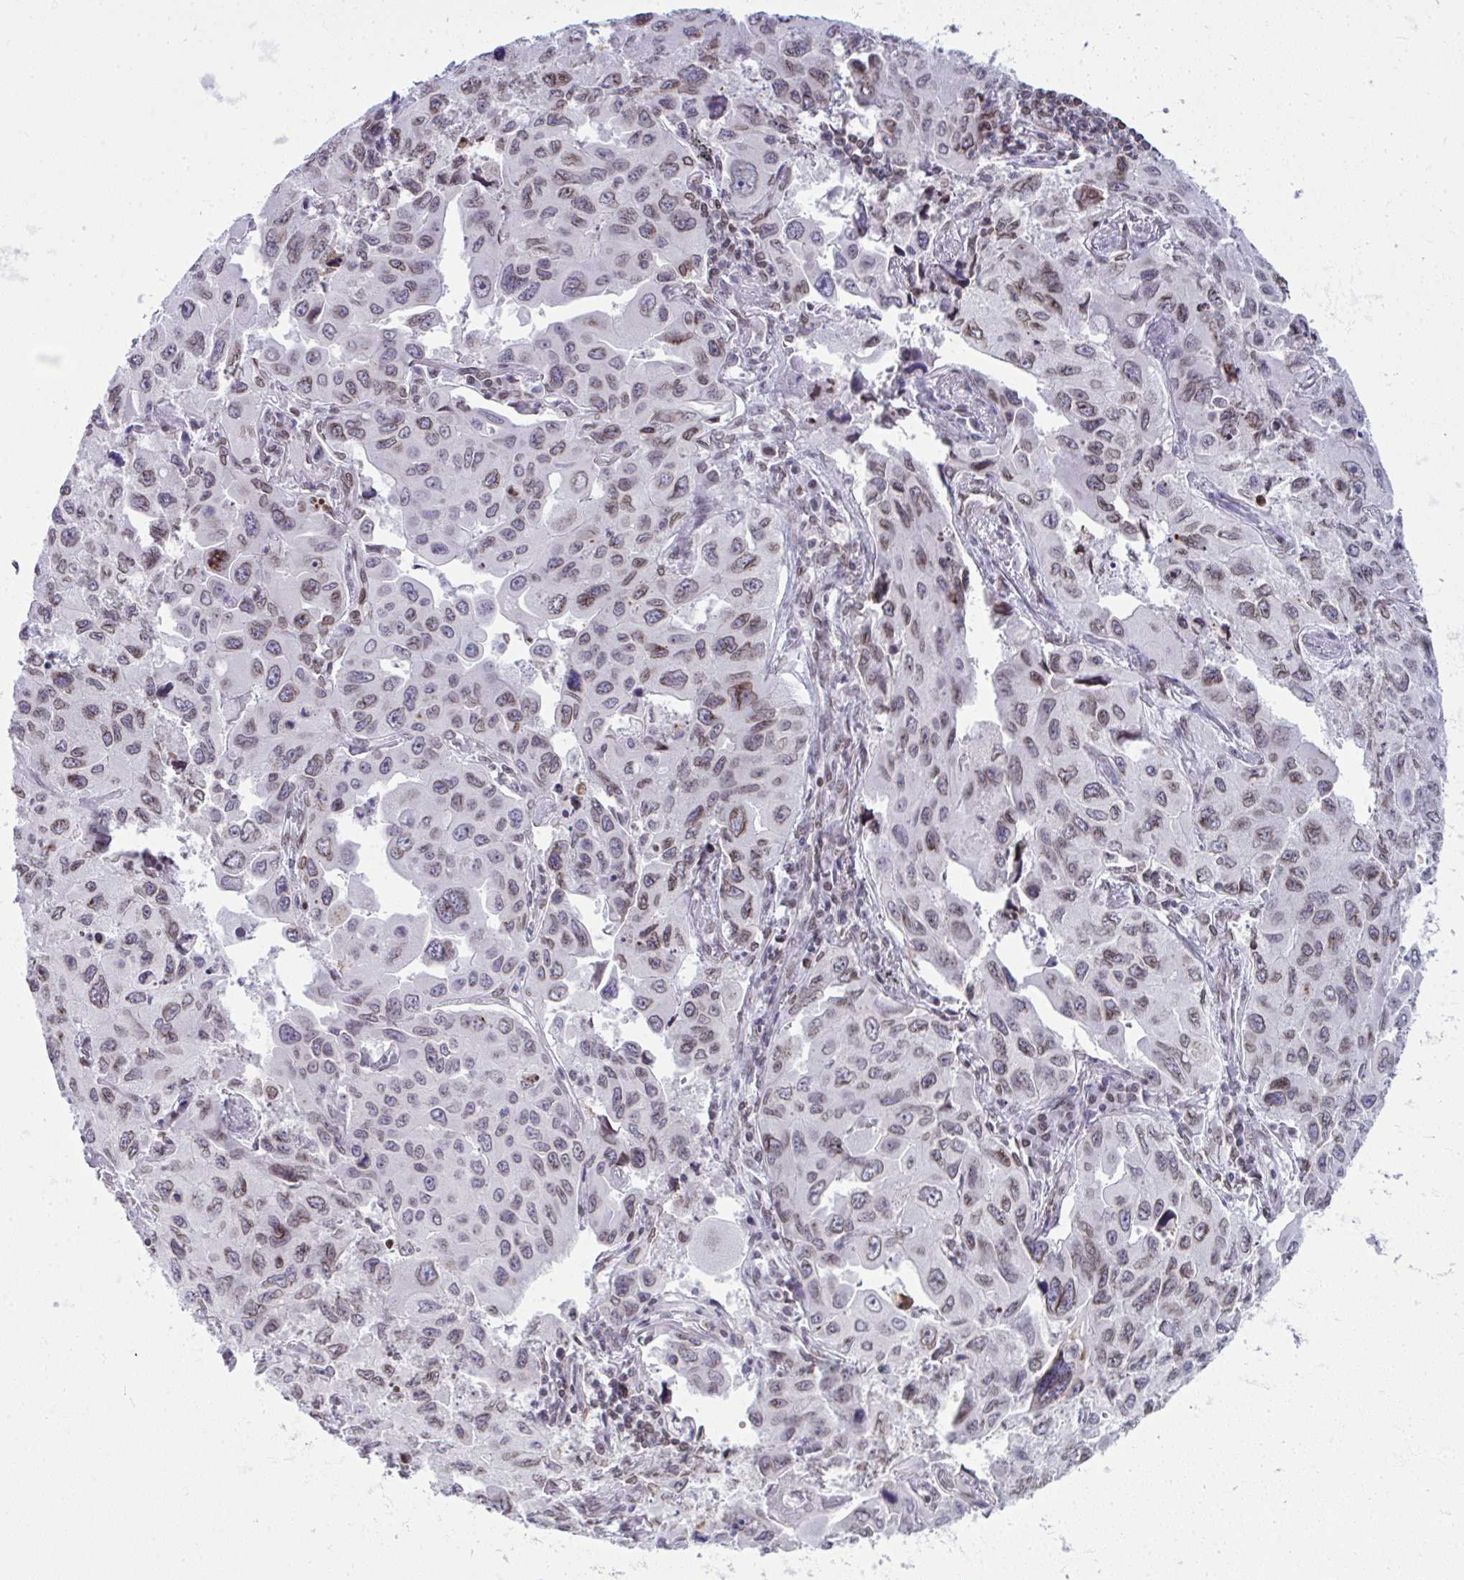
{"staining": {"intensity": "moderate", "quantity": "25%-75%", "location": "cytoplasmic/membranous,nuclear"}, "tissue": "lung cancer", "cell_type": "Tumor cells", "image_type": "cancer", "snomed": [{"axis": "morphology", "description": "Adenocarcinoma, NOS"}, {"axis": "topography", "description": "Lung"}], "caption": "Human lung cancer (adenocarcinoma) stained with a protein marker displays moderate staining in tumor cells.", "gene": "LMNB2", "patient": {"sex": "male", "age": 64}}